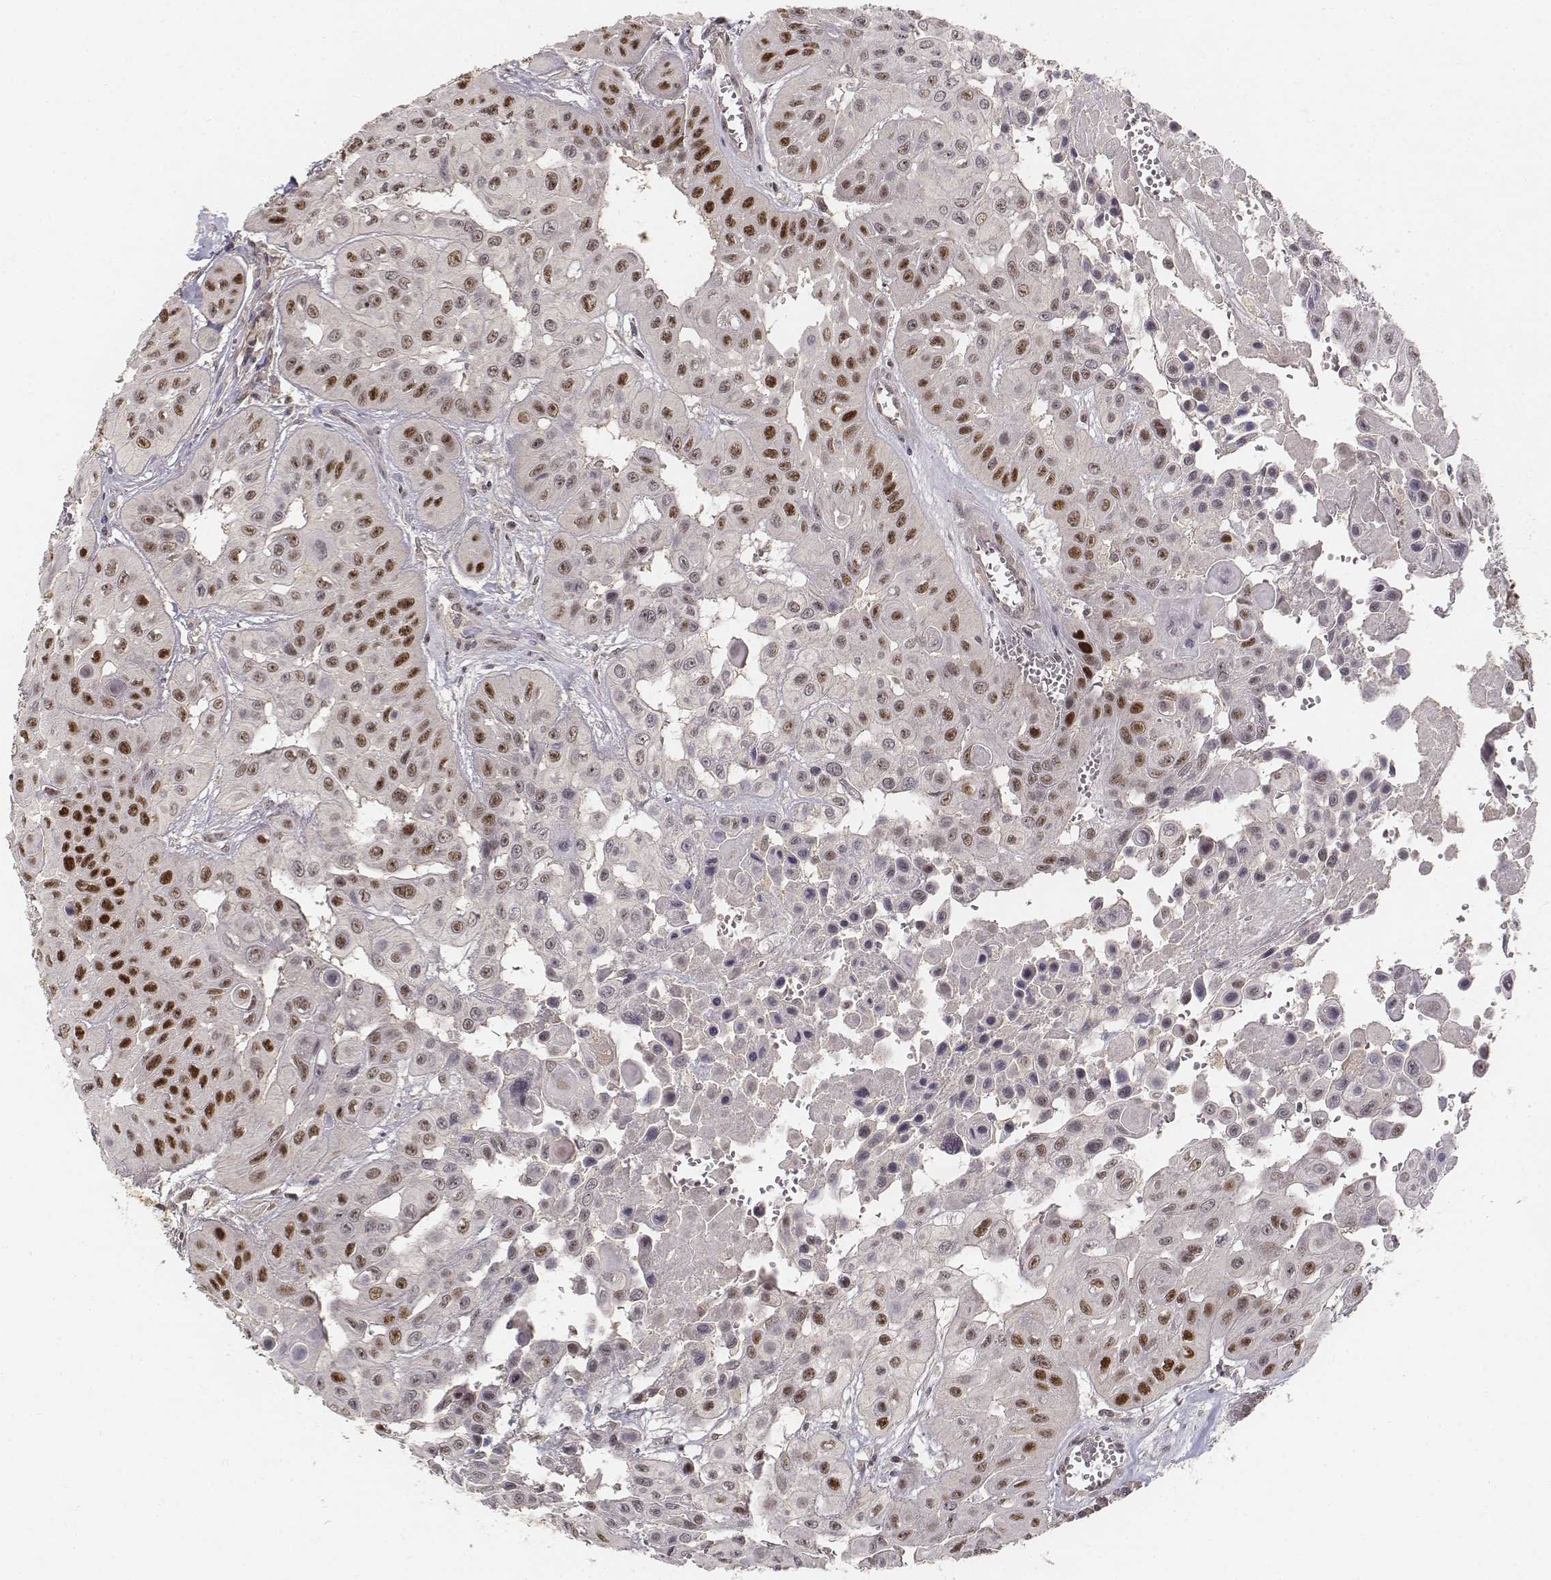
{"staining": {"intensity": "strong", "quantity": "25%-75%", "location": "nuclear"}, "tissue": "head and neck cancer", "cell_type": "Tumor cells", "image_type": "cancer", "snomed": [{"axis": "morphology", "description": "Adenocarcinoma, NOS"}, {"axis": "topography", "description": "Head-Neck"}], "caption": "Immunohistochemistry micrograph of human adenocarcinoma (head and neck) stained for a protein (brown), which shows high levels of strong nuclear staining in approximately 25%-75% of tumor cells.", "gene": "FANCD2", "patient": {"sex": "male", "age": 73}}